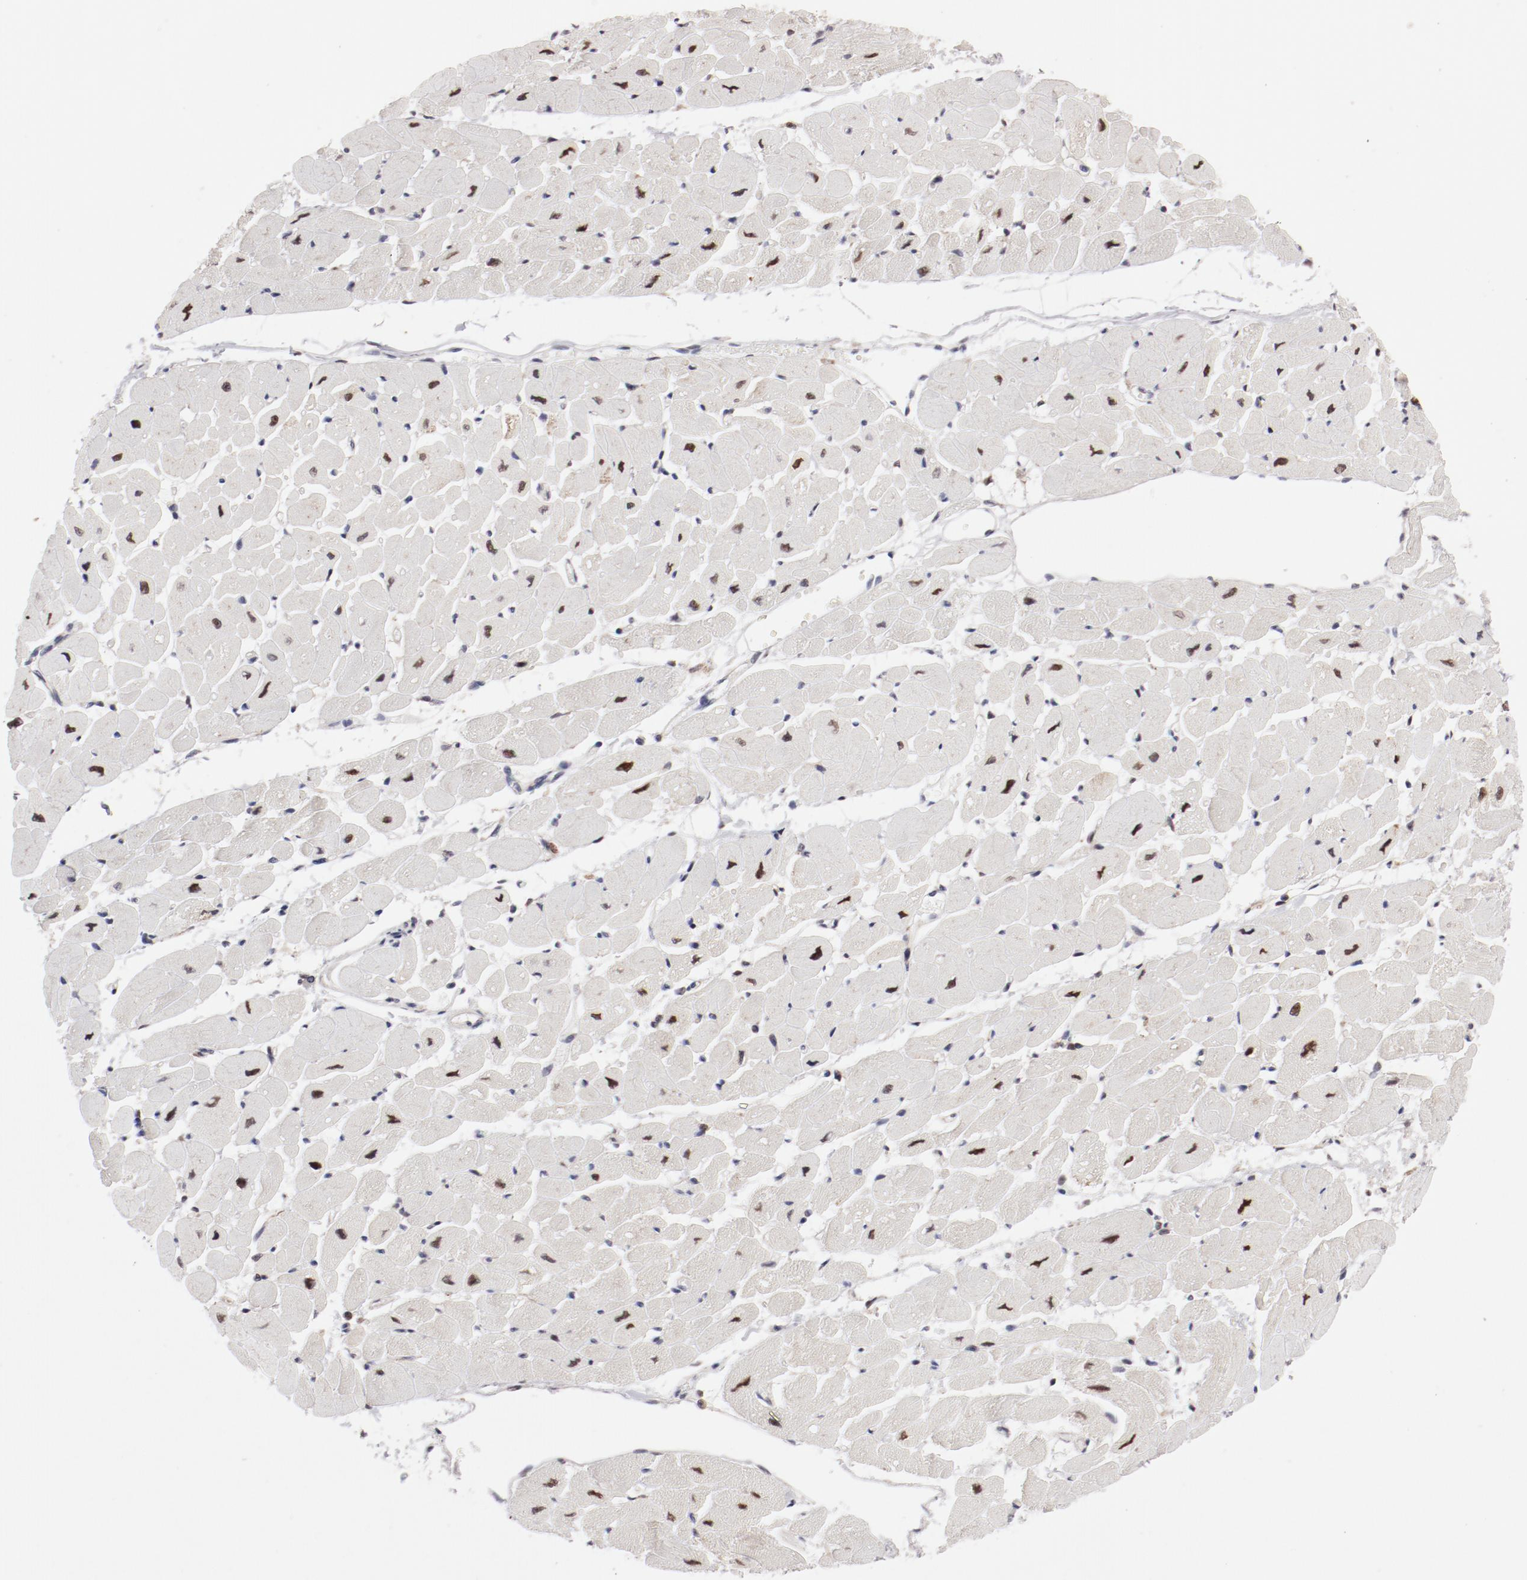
{"staining": {"intensity": "weak", "quantity": "25%-75%", "location": "nuclear"}, "tissue": "heart muscle", "cell_type": "Cardiomyocytes", "image_type": "normal", "snomed": [{"axis": "morphology", "description": "Normal tissue, NOS"}, {"axis": "topography", "description": "Heart"}], "caption": "A photomicrograph of heart muscle stained for a protein demonstrates weak nuclear brown staining in cardiomyocytes.", "gene": "RPL12", "patient": {"sex": "female", "age": 54}}